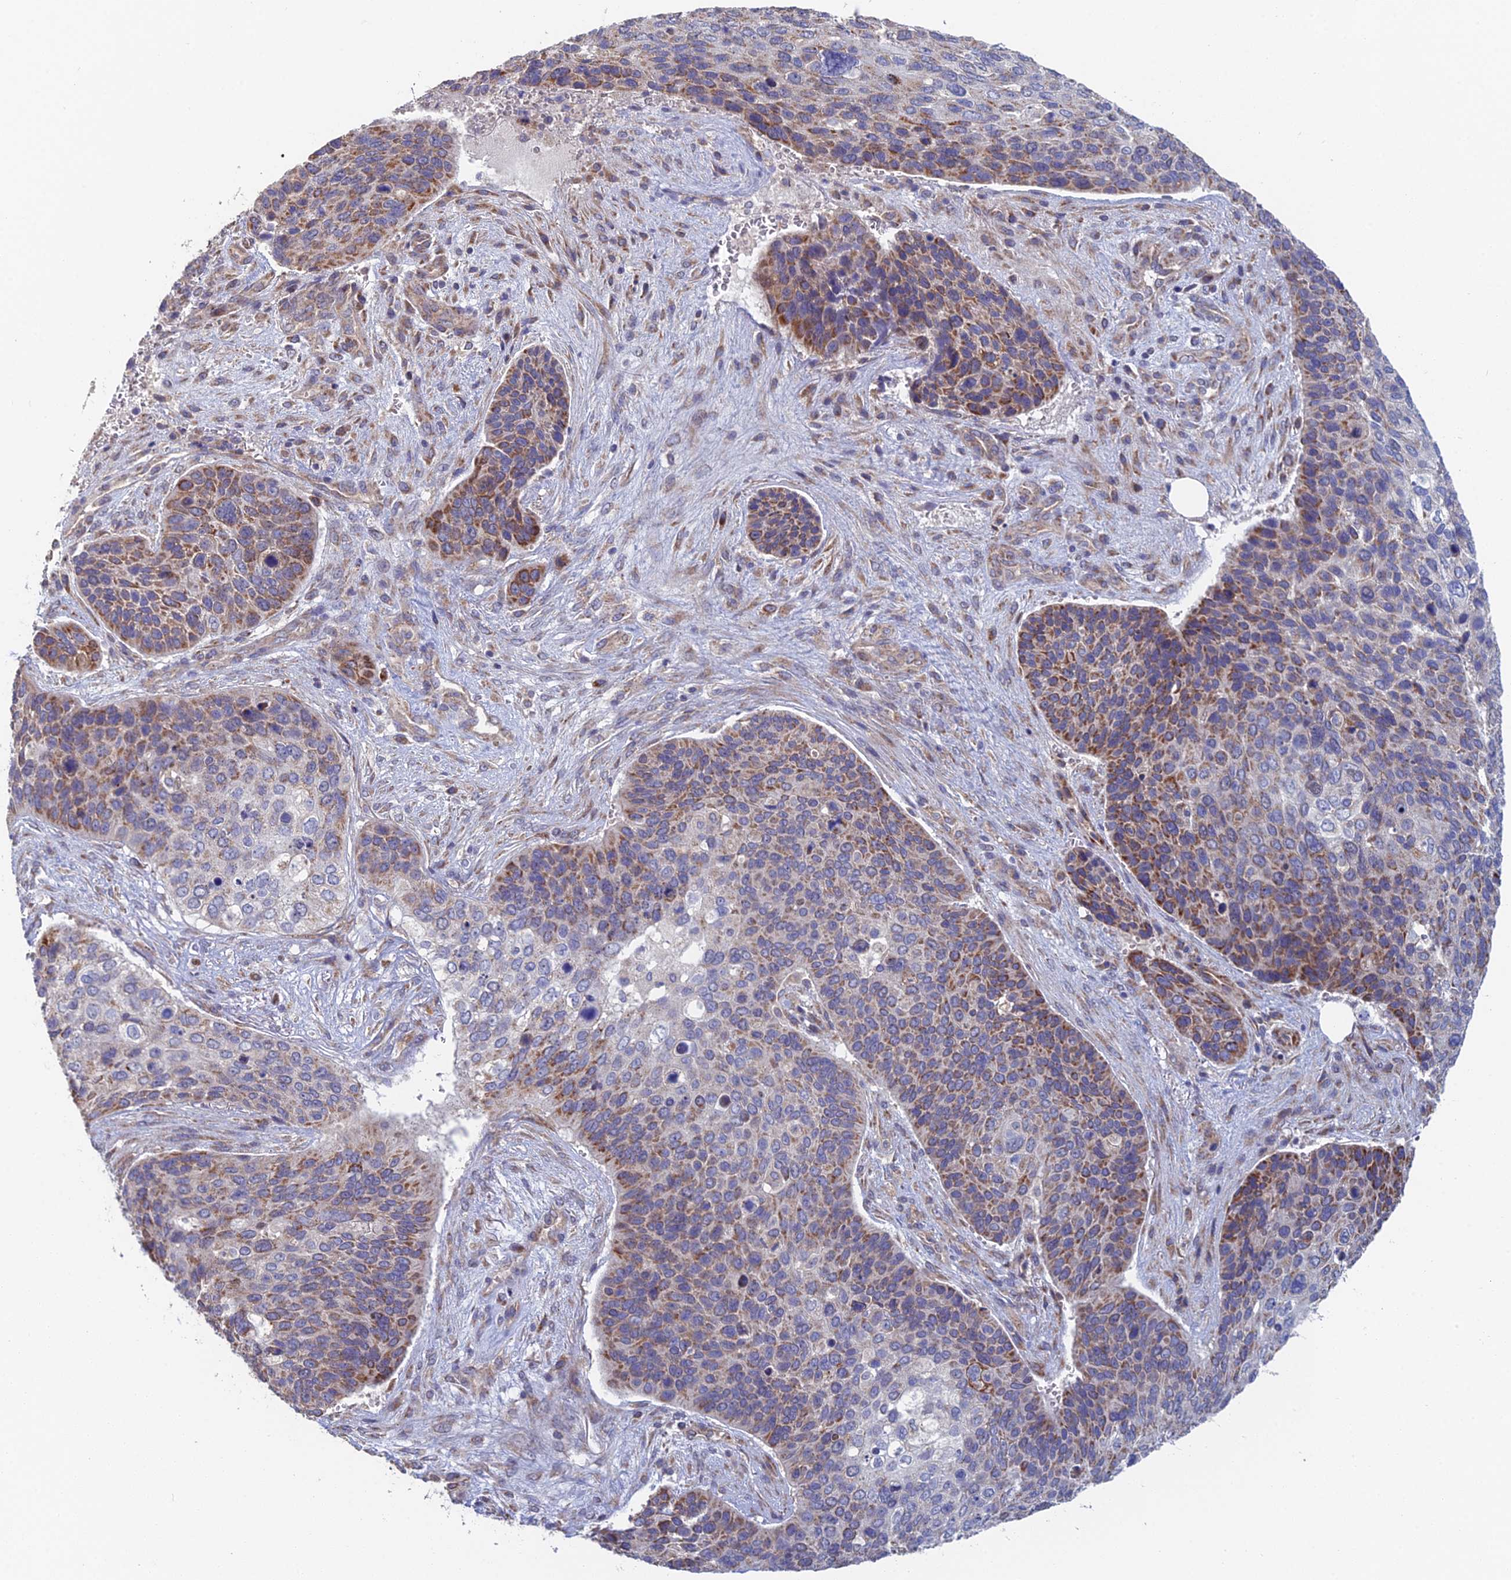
{"staining": {"intensity": "moderate", "quantity": "<25%", "location": "cytoplasmic/membranous"}, "tissue": "skin cancer", "cell_type": "Tumor cells", "image_type": "cancer", "snomed": [{"axis": "morphology", "description": "Basal cell carcinoma"}, {"axis": "topography", "description": "Skin"}], "caption": "Brown immunohistochemical staining in skin cancer (basal cell carcinoma) exhibits moderate cytoplasmic/membranous positivity in approximately <25% of tumor cells.", "gene": "ECSIT", "patient": {"sex": "female", "age": 74}}